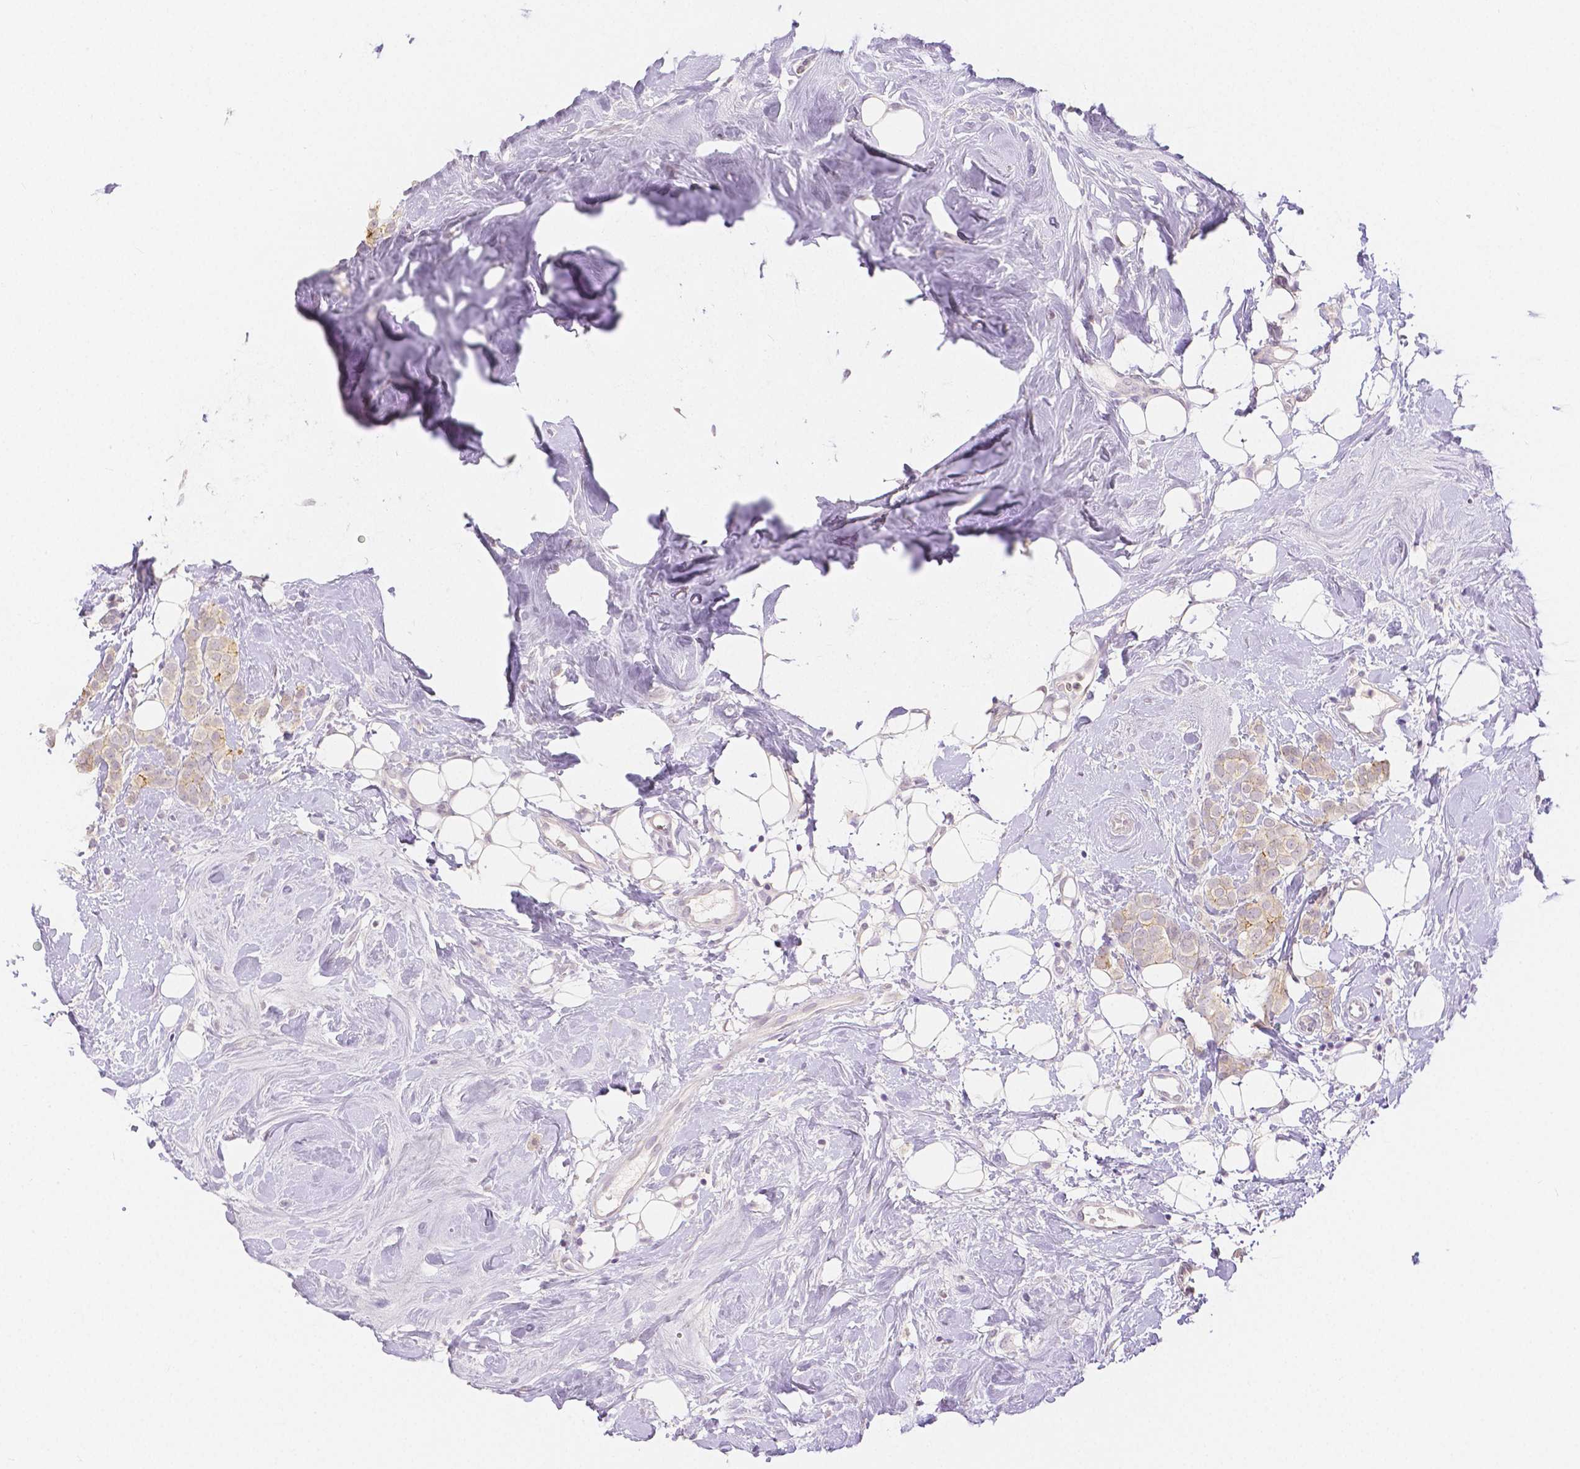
{"staining": {"intensity": "weak", "quantity": ">75%", "location": "cytoplasmic/membranous"}, "tissue": "breast cancer", "cell_type": "Tumor cells", "image_type": "cancer", "snomed": [{"axis": "morphology", "description": "Lobular carcinoma"}, {"axis": "topography", "description": "Breast"}], "caption": "Breast cancer (lobular carcinoma) stained with DAB (3,3'-diaminobenzidine) immunohistochemistry (IHC) displays low levels of weak cytoplasmic/membranous expression in approximately >75% of tumor cells.", "gene": "OCLN", "patient": {"sex": "female", "age": 49}}